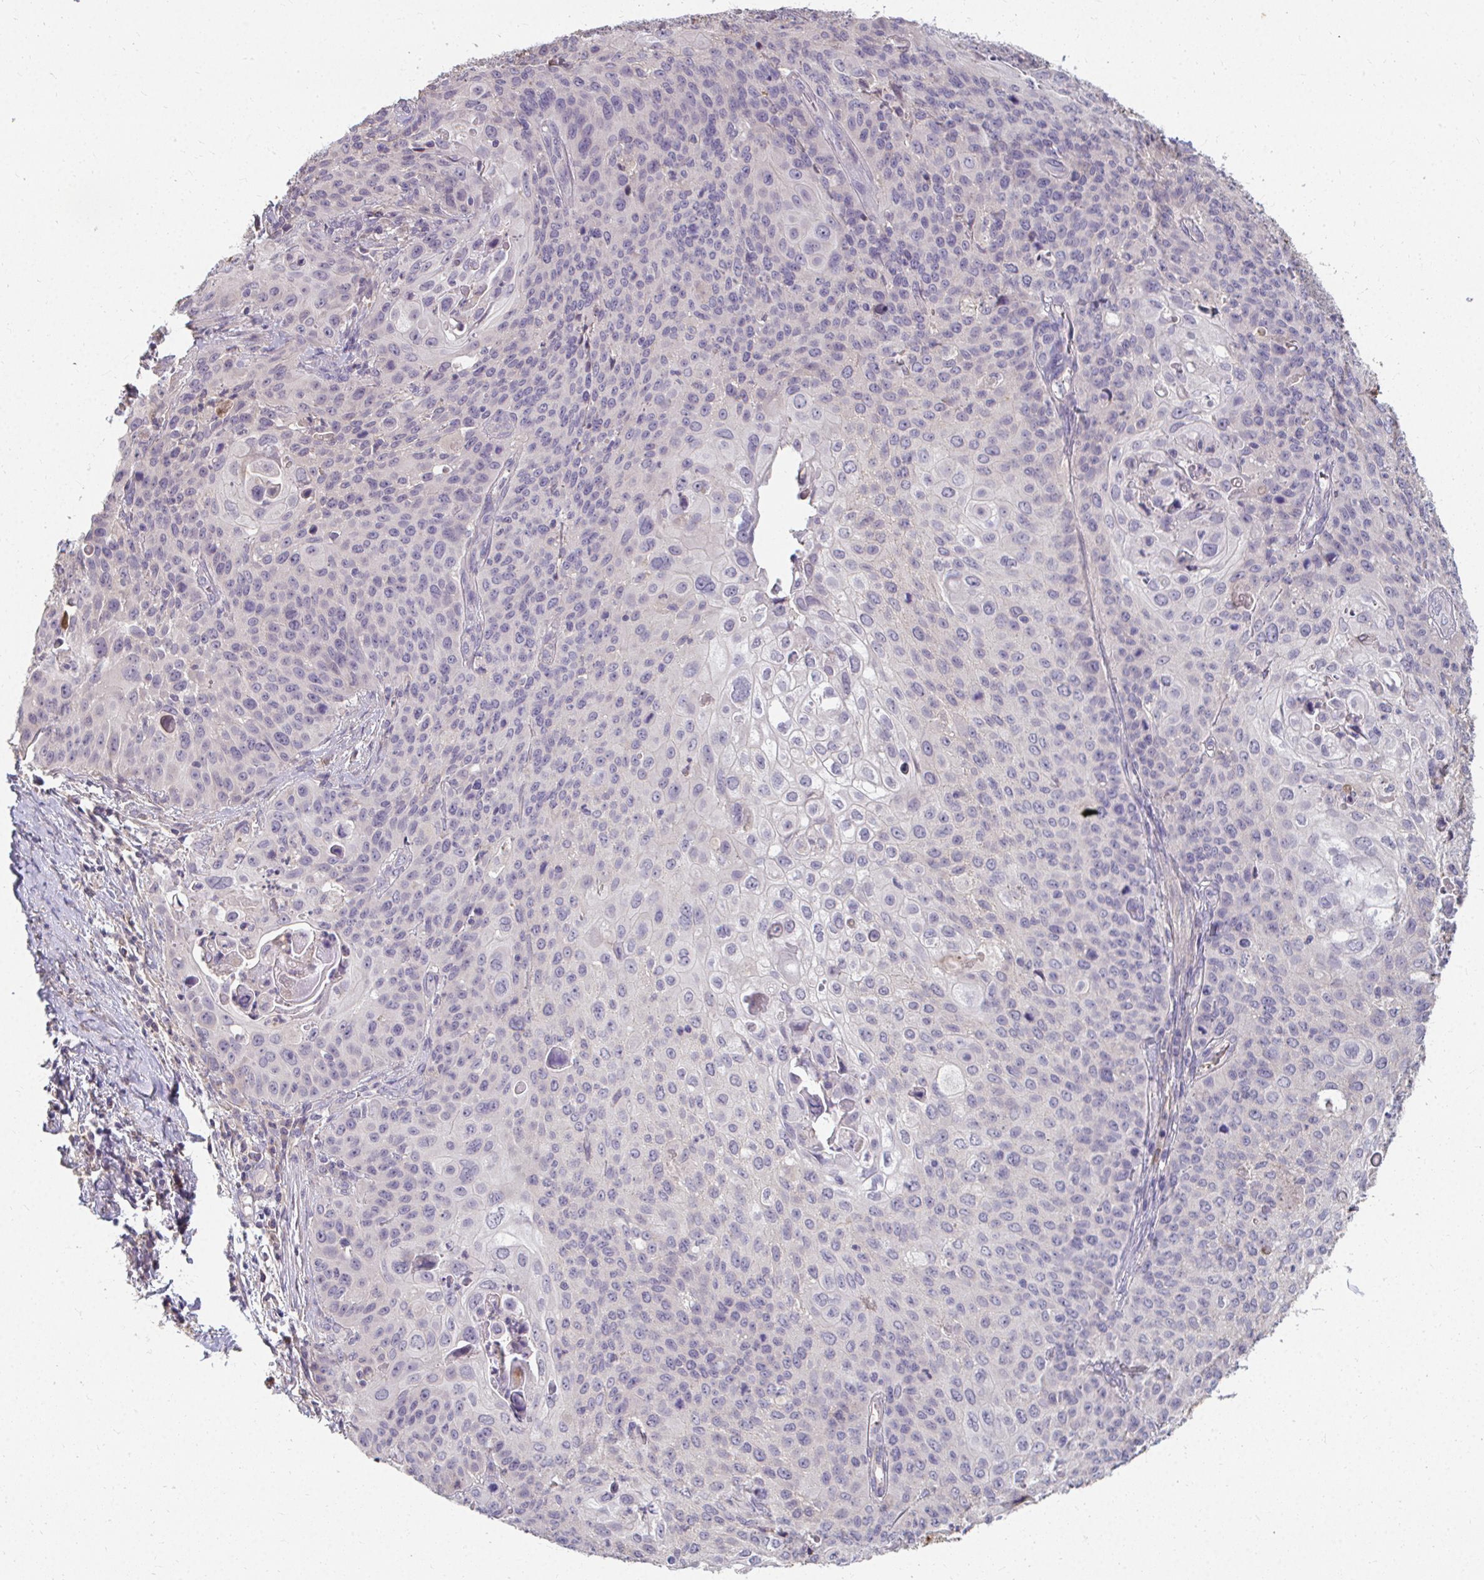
{"staining": {"intensity": "negative", "quantity": "none", "location": "none"}, "tissue": "cervical cancer", "cell_type": "Tumor cells", "image_type": "cancer", "snomed": [{"axis": "morphology", "description": "Squamous cell carcinoma, NOS"}, {"axis": "topography", "description": "Cervix"}], "caption": "A histopathology image of squamous cell carcinoma (cervical) stained for a protein exhibits no brown staining in tumor cells.", "gene": "LOXL4", "patient": {"sex": "female", "age": 65}}